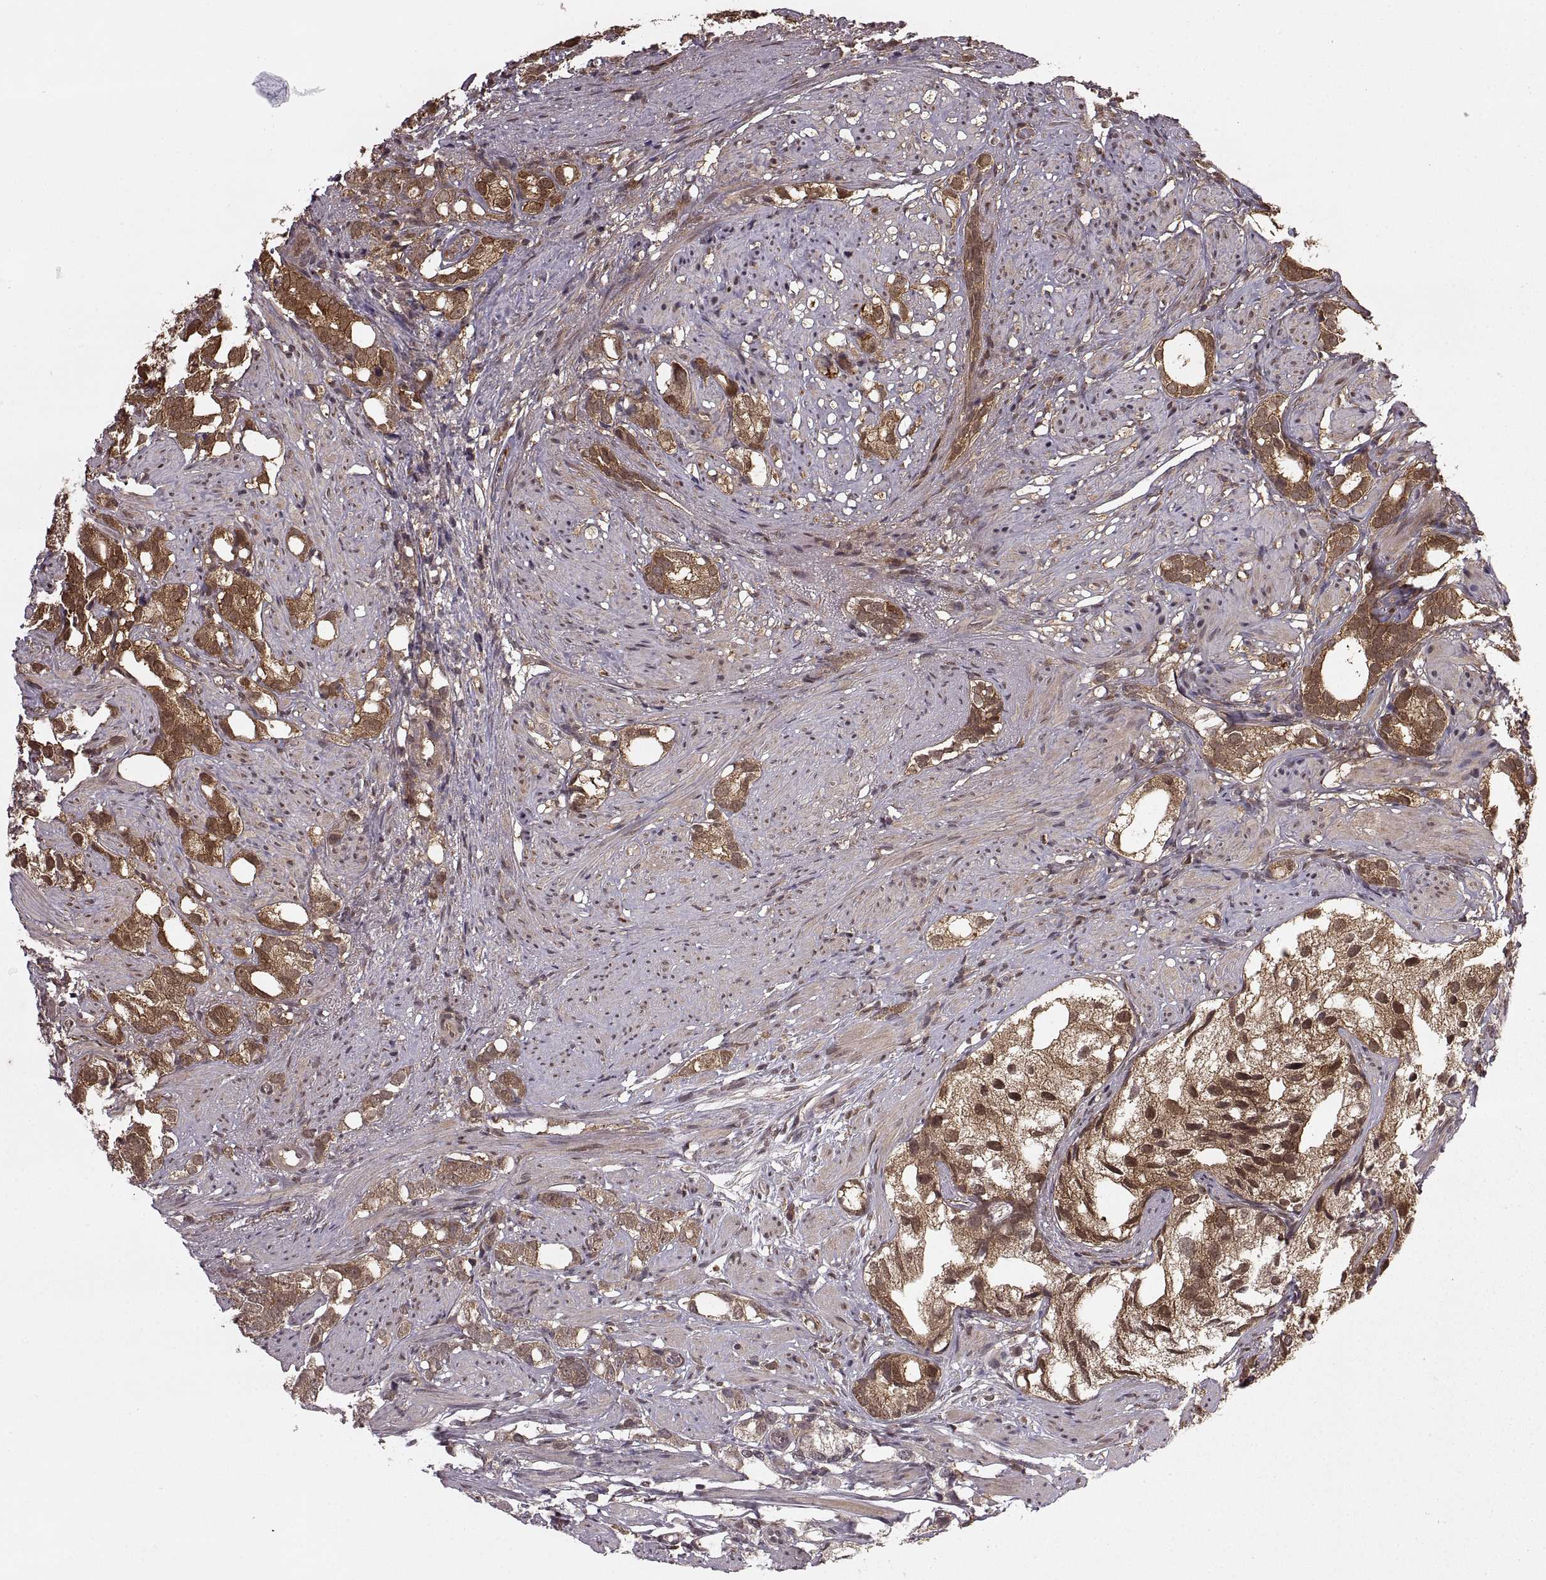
{"staining": {"intensity": "moderate", "quantity": ">75%", "location": "cytoplasmic/membranous"}, "tissue": "prostate cancer", "cell_type": "Tumor cells", "image_type": "cancer", "snomed": [{"axis": "morphology", "description": "Adenocarcinoma, High grade"}, {"axis": "topography", "description": "Prostate"}], "caption": "Immunohistochemistry (IHC) image of human prostate cancer (adenocarcinoma (high-grade)) stained for a protein (brown), which demonstrates medium levels of moderate cytoplasmic/membranous expression in about >75% of tumor cells.", "gene": "DEDD", "patient": {"sex": "male", "age": 82}}